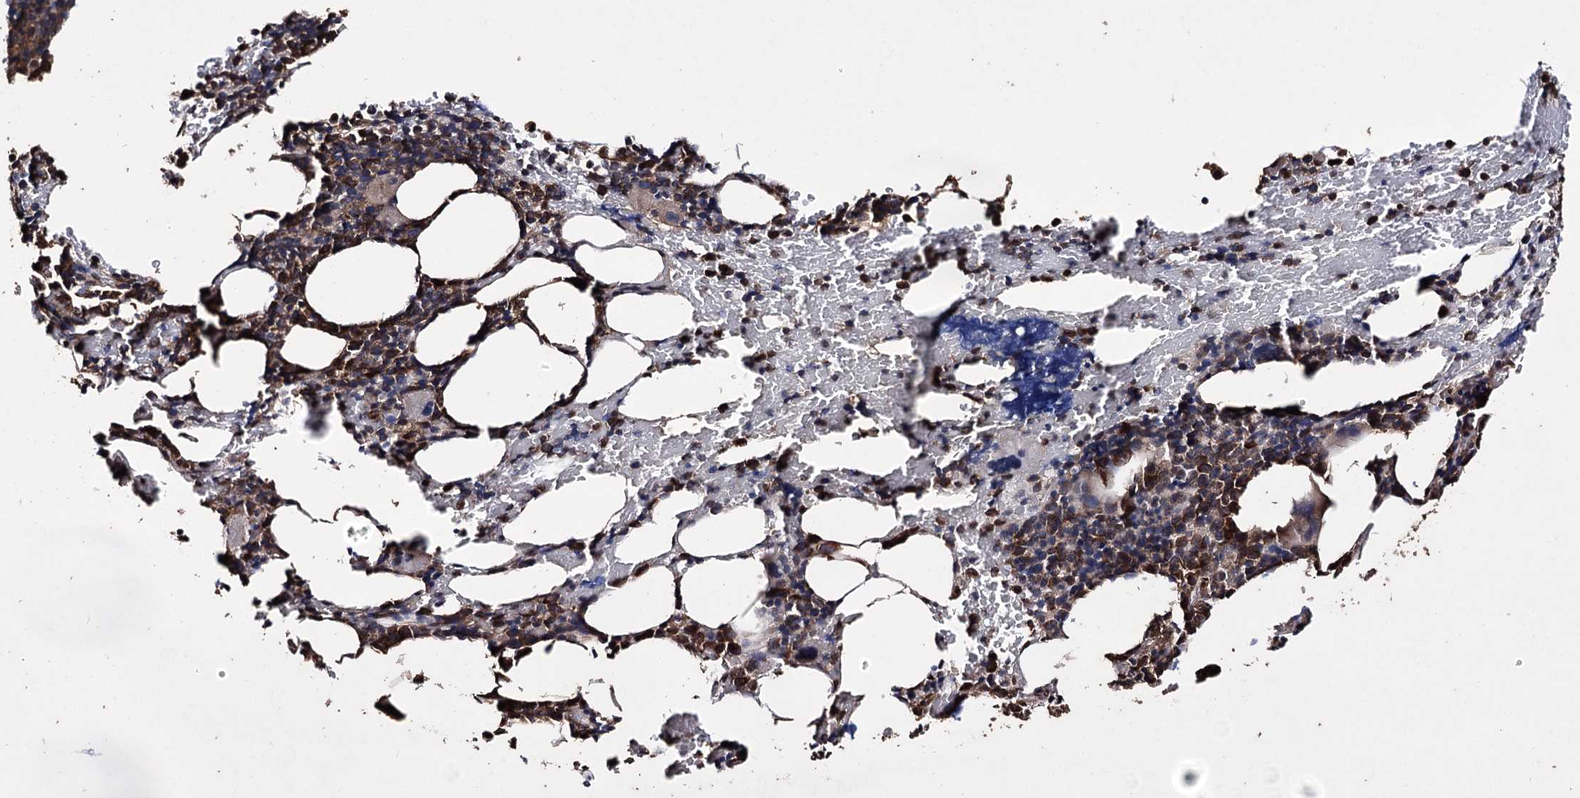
{"staining": {"intensity": "moderate", "quantity": "25%-75%", "location": "cytoplasmic/membranous"}, "tissue": "bone marrow", "cell_type": "Hematopoietic cells", "image_type": "normal", "snomed": [{"axis": "morphology", "description": "Normal tissue, NOS"}, {"axis": "topography", "description": "Bone marrow"}], "caption": "Protein expression analysis of unremarkable bone marrow exhibits moderate cytoplasmic/membranous staining in approximately 25%-75% of hematopoietic cells.", "gene": "ZNF662", "patient": {"sex": "male", "age": 62}}